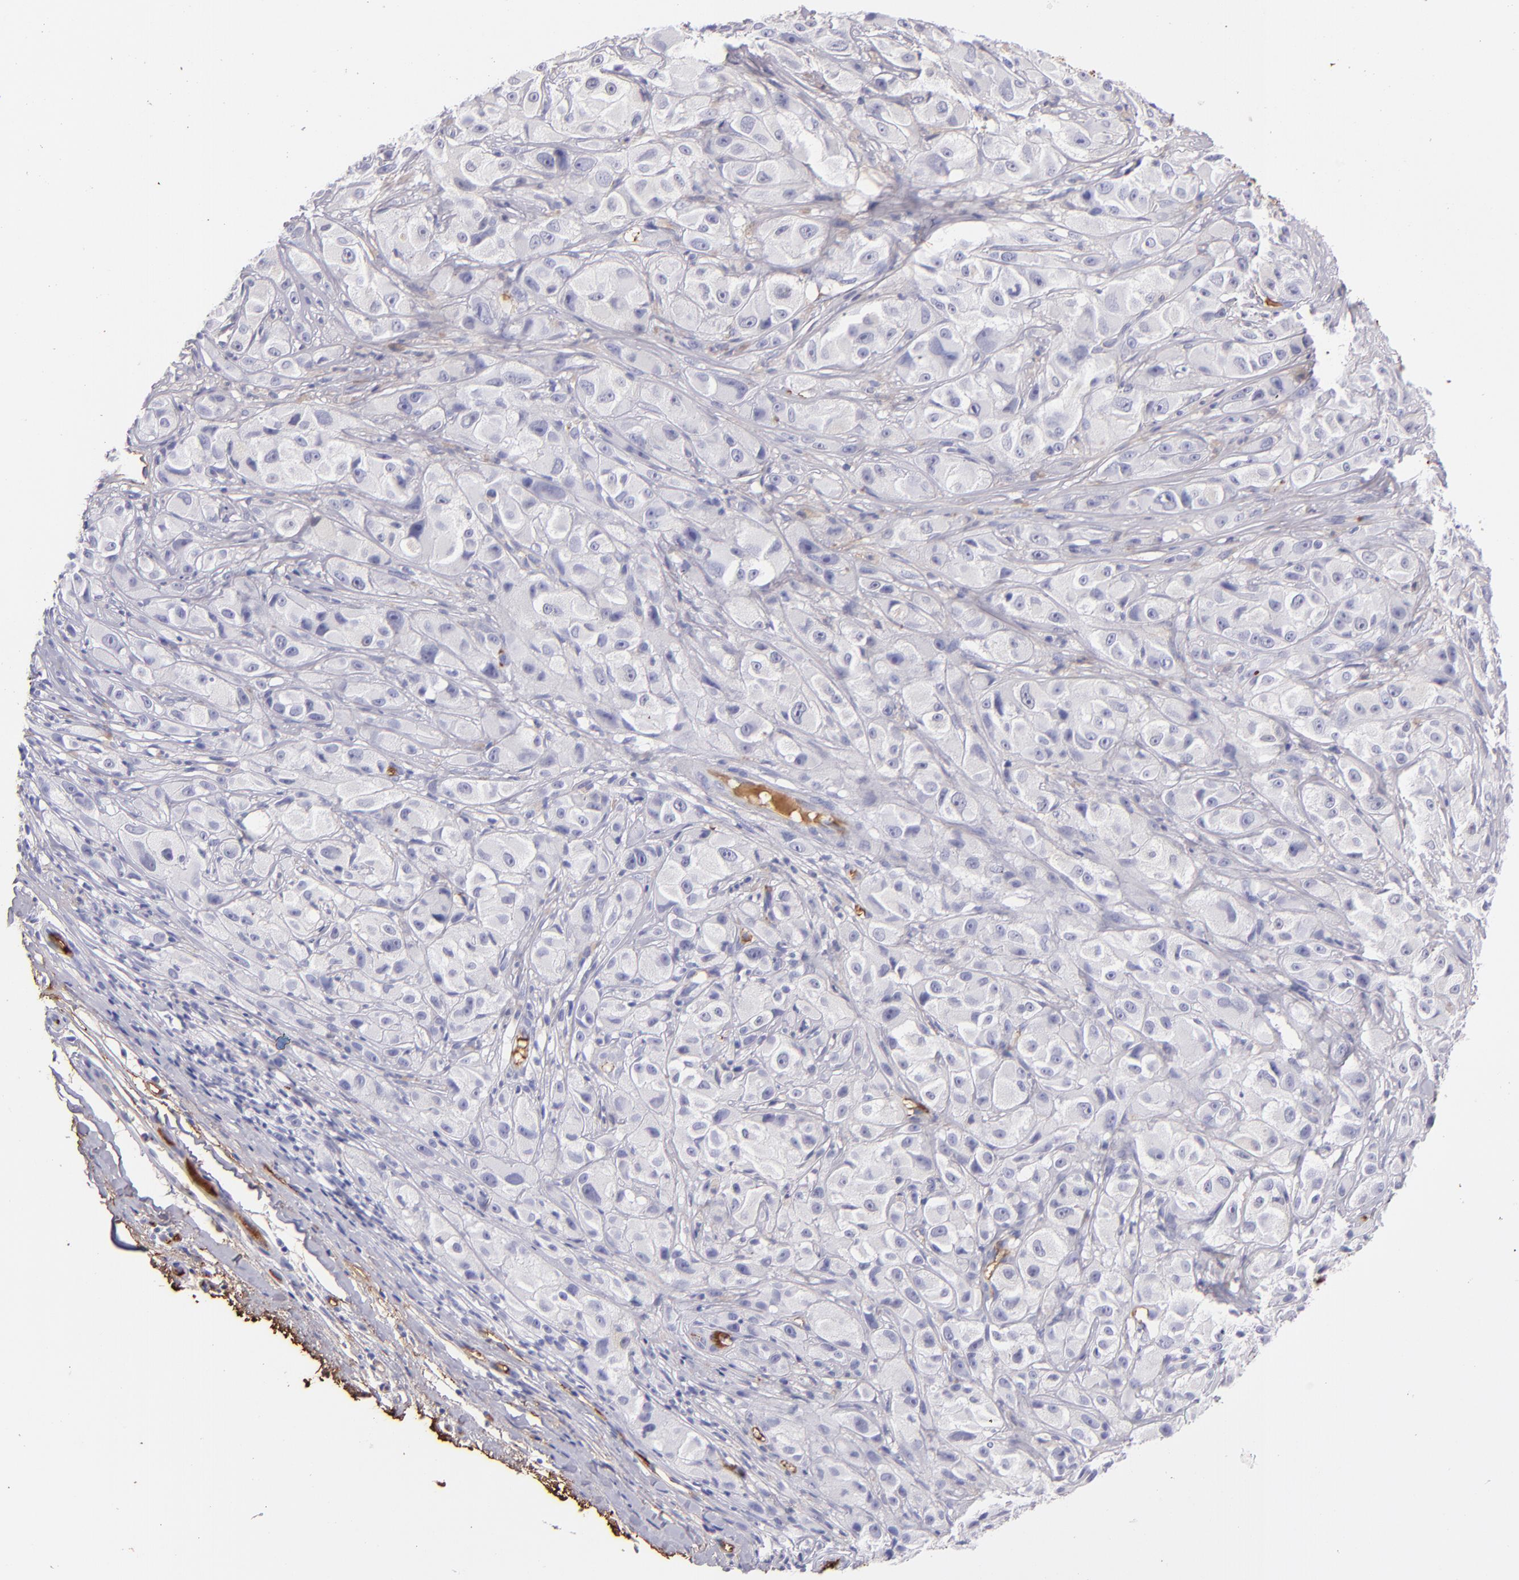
{"staining": {"intensity": "negative", "quantity": "none", "location": "none"}, "tissue": "melanoma", "cell_type": "Tumor cells", "image_type": "cancer", "snomed": [{"axis": "morphology", "description": "Malignant melanoma, NOS"}, {"axis": "topography", "description": "Skin"}], "caption": "Immunohistochemistry photomicrograph of human malignant melanoma stained for a protein (brown), which reveals no expression in tumor cells.", "gene": "FGB", "patient": {"sex": "male", "age": 56}}